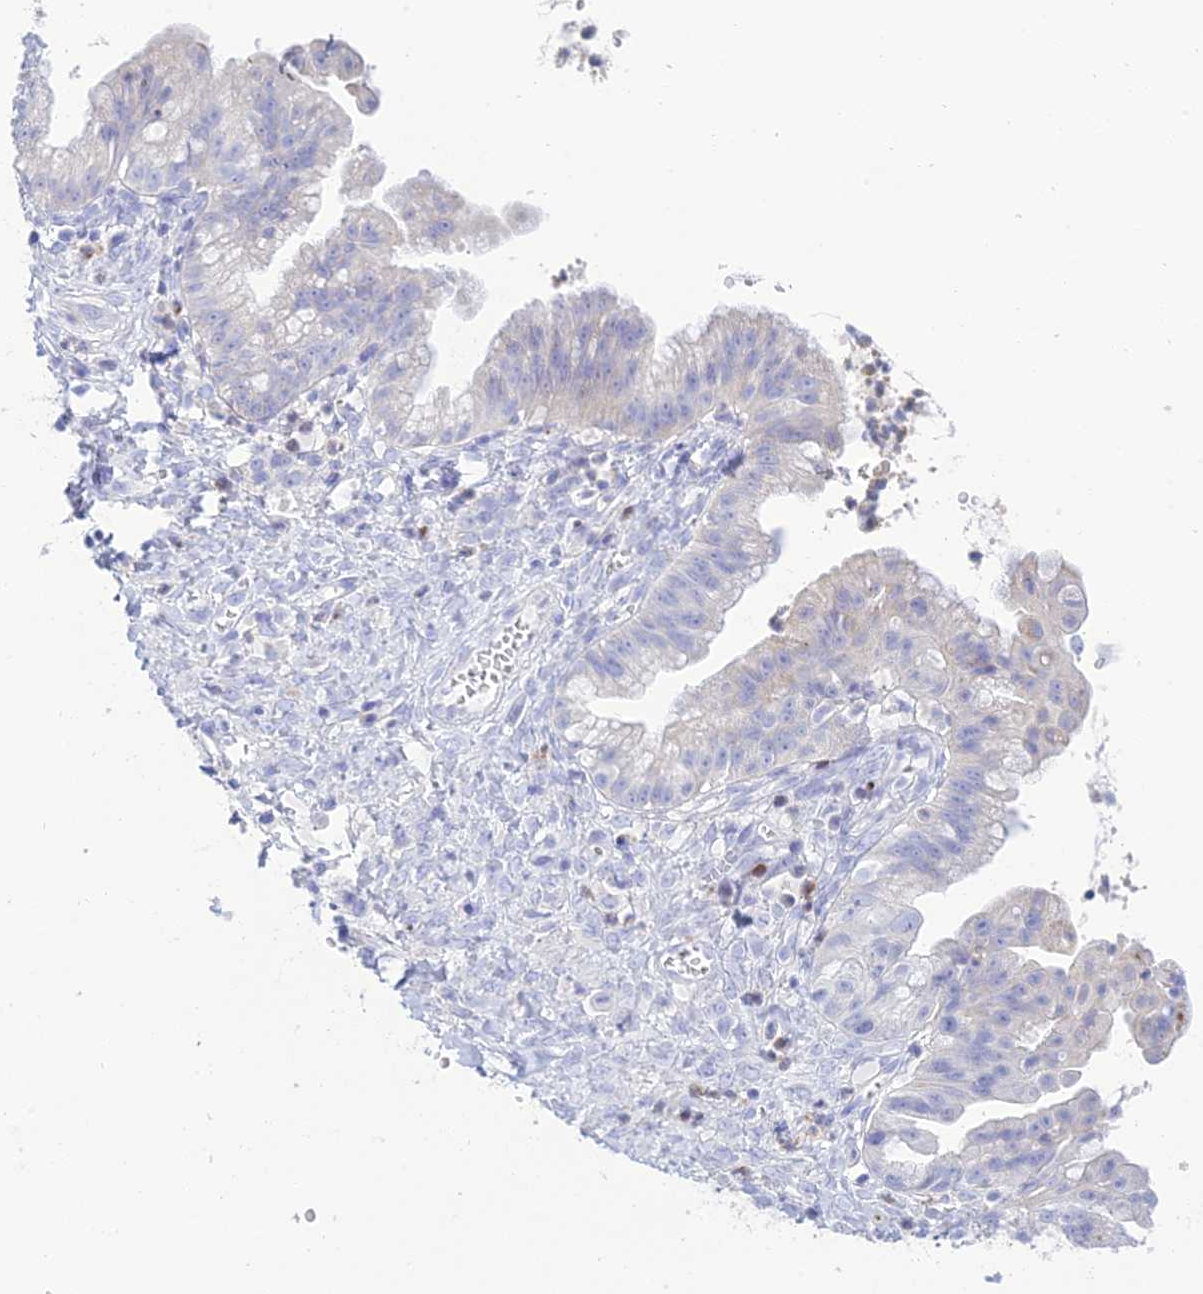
{"staining": {"intensity": "negative", "quantity": "none", "location": "none"}, "tissue": "ovarian cancer", "cell_type": "Tumor cells", "image_type": "cancer", "snomed": [{"axis": "morphology", "description": "Cystadenocarcinoma, mucinous, NOS"}, {"axis": "topography", "description": "Ovary"}], "caption": "Human ovarian cancer stained for a protein using immunohistochemistry (IHC) demonstrates no expression in tumor cells.", "gene": "MAL2", "patient": {"sex": "female", "age": 70}}